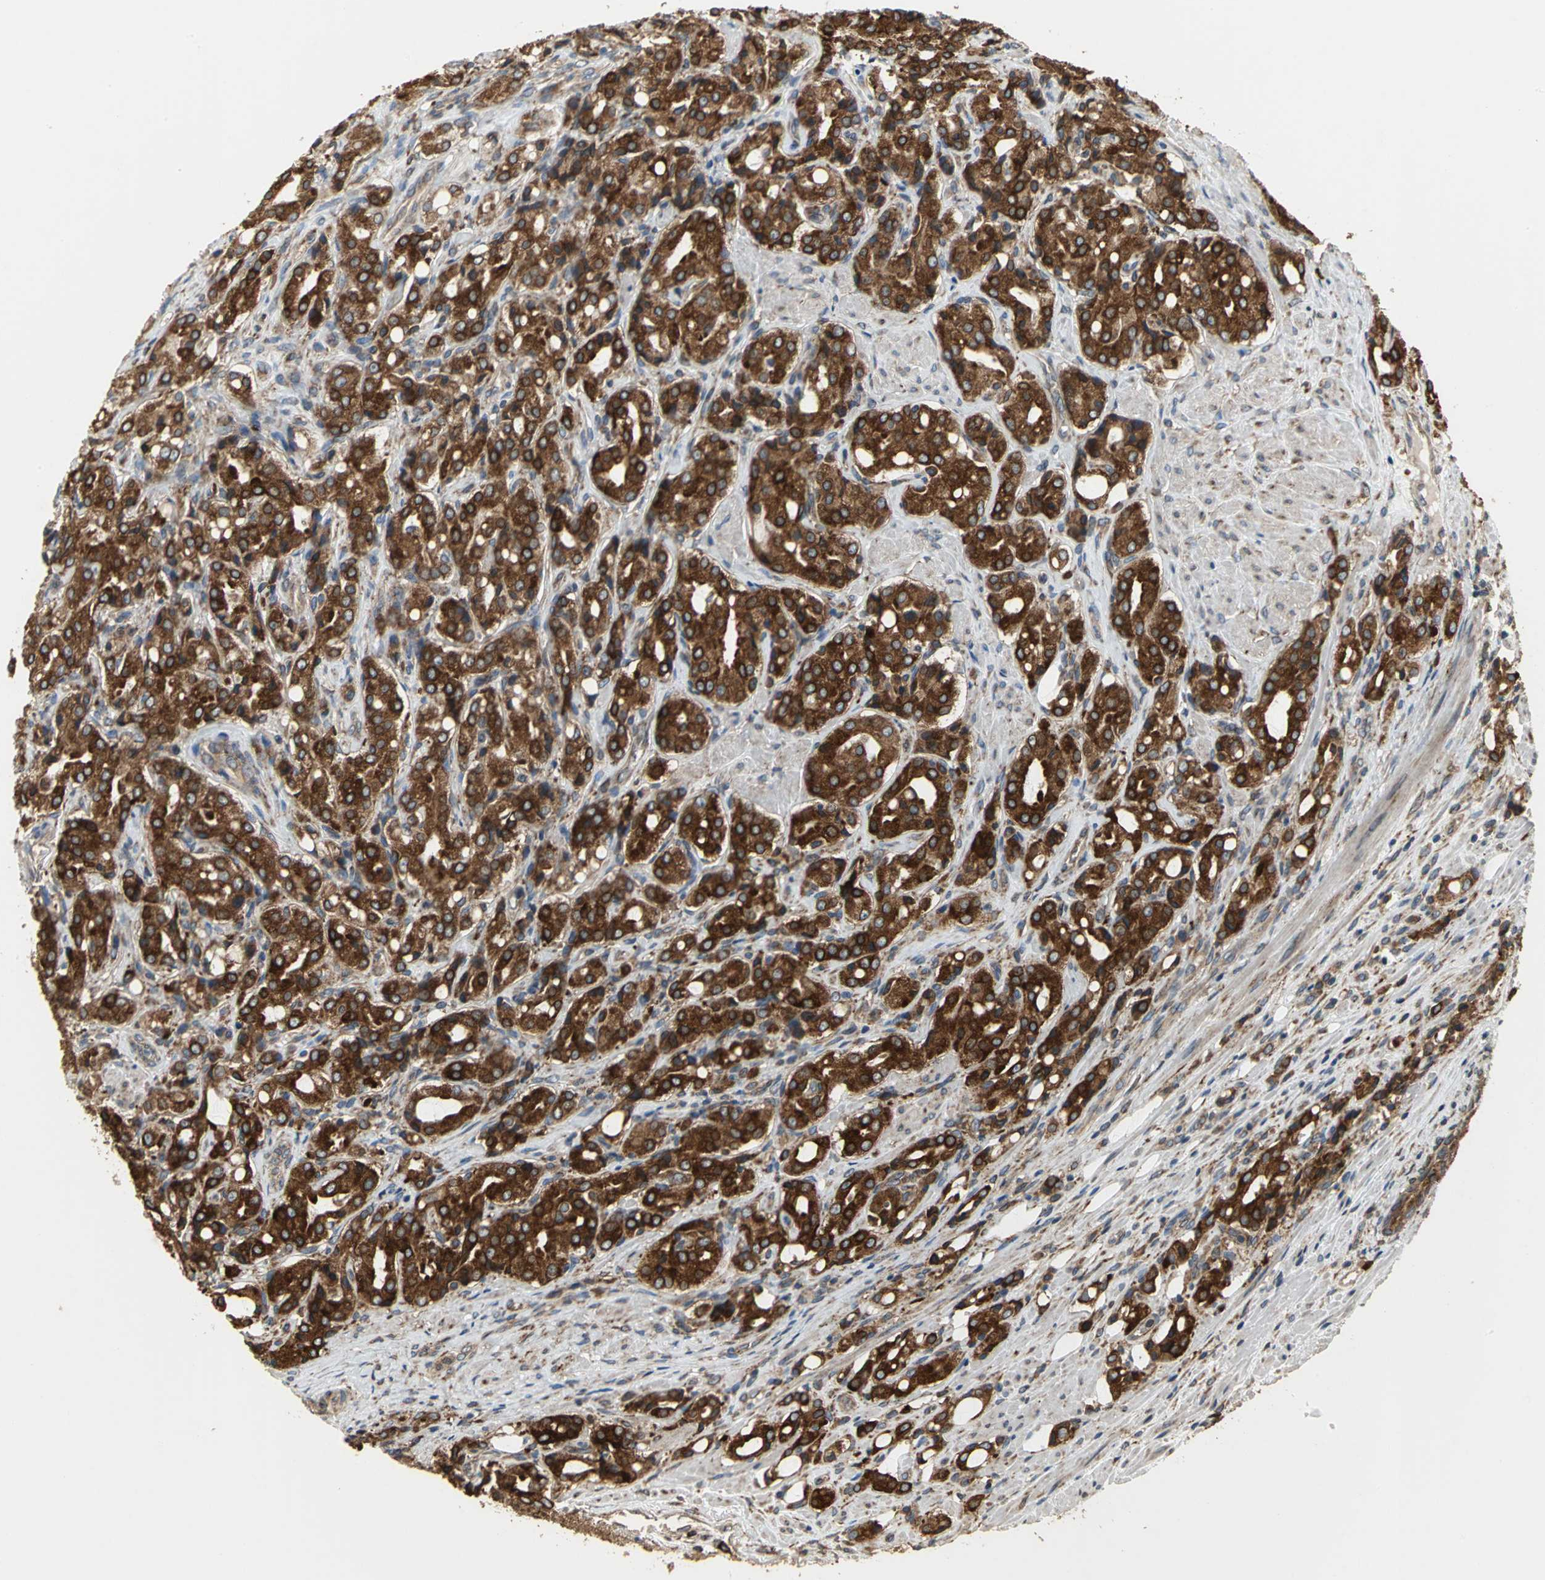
{"staining": {"intensity": "strong", "quantity": "25%-75%", "location": "cytoplasmic/membranous"}, "tissue": "prostate cancer", "cell_type": "Tumor cells", "image_type": "cancer", "snomed": [{"axis": "morphology", "description": "Adenocarcinoma, High grade"}, {"axis": "topography", "description": "Prostate"}], "caption": "High-grade adenocarcinoma (prostate) was stained to show a protein in brown. There is high levels of strong cytoplasmic/membranous expression in about 25%-75% of tumor cells.", "gene": "SYVN1", "patient": {"sex": "male", "age": 72}}